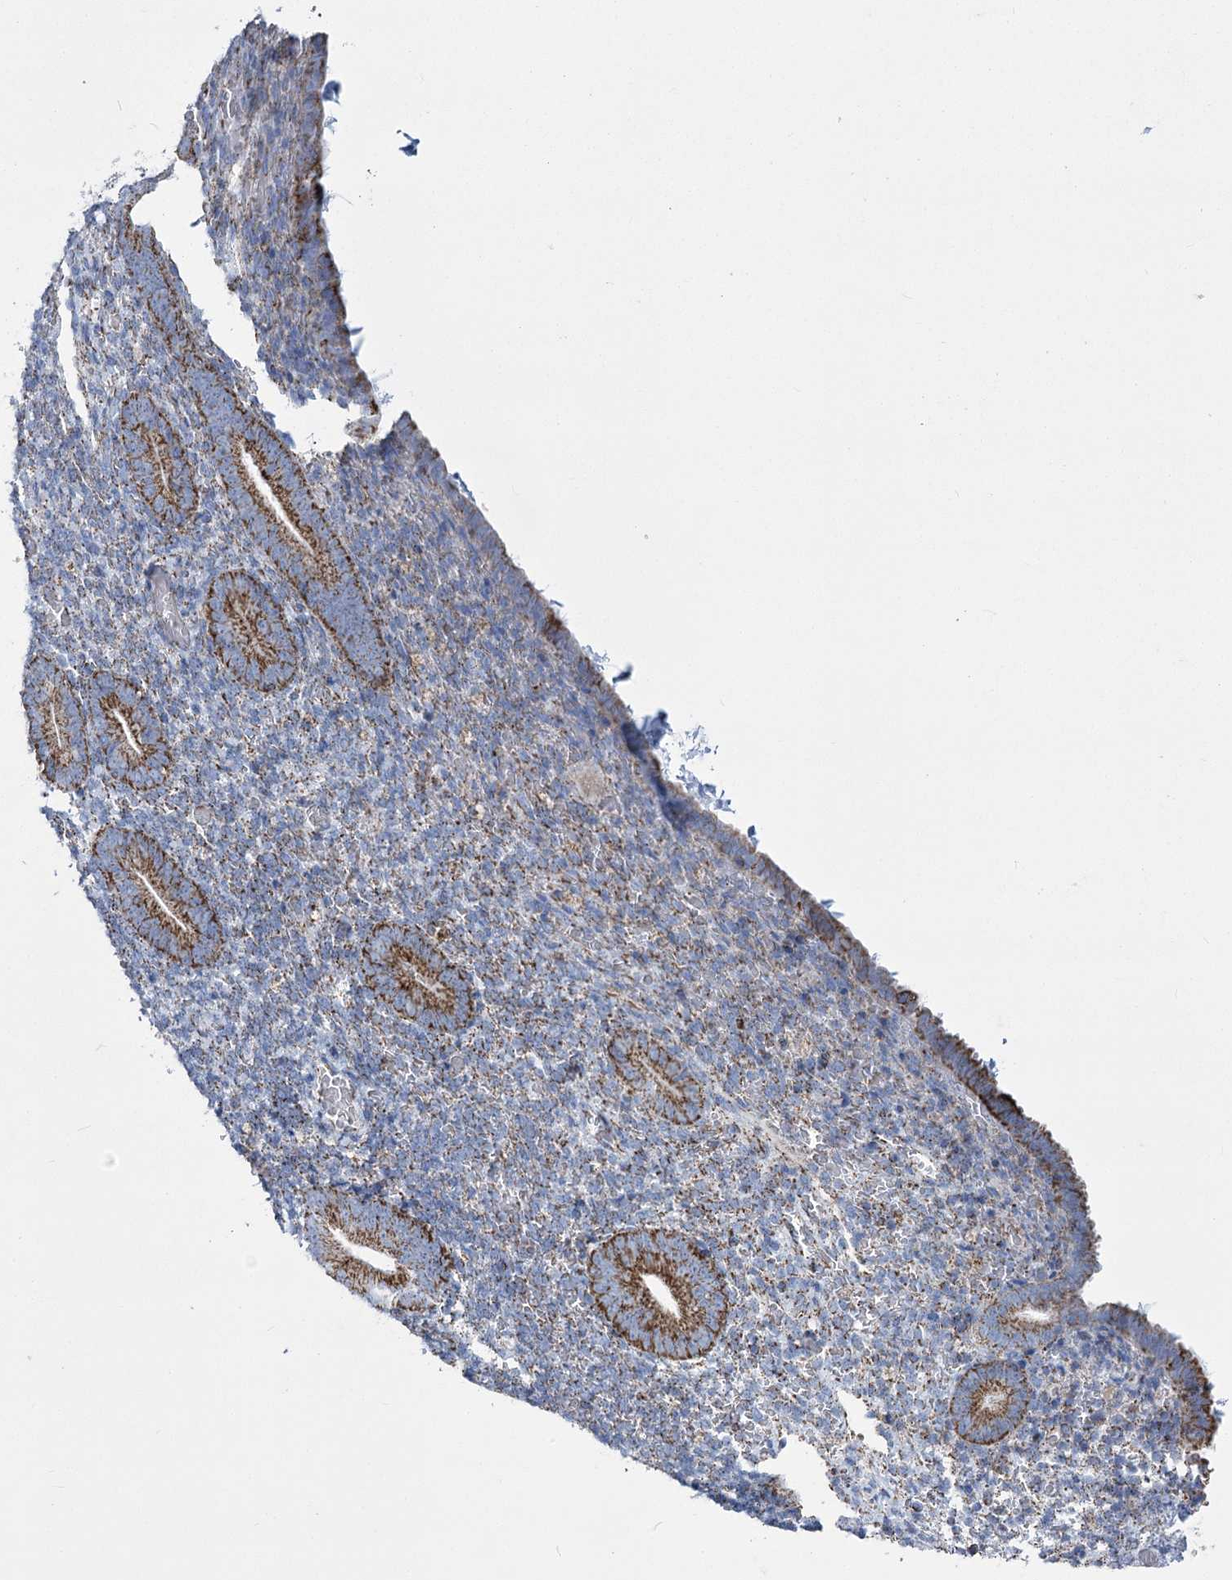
{"staining": {"intensity": "moderate", "quantity": "25%-75%", "location": "cytoplasmic/membranous"}, "tissue": "endometrium", "cell_type": "Cells in endometrial stroma", "image_type": "normal", "snomed": [{"axis": "morphology", "description": "Normal tissue, NOS"}, {"axis": "topography", "description": "Endometrium"}], "caption": "Immunohistochemistry (IHC) micrograph of unremarkable human endometrium stained for a protein (brown), which reveals medium levels of moderate cytoplasmic/membranous staining in about 25%-75% of cells in endometrial stroma.", "gene": "PDHB", "patient": {"sex": "female", "age": 51}}